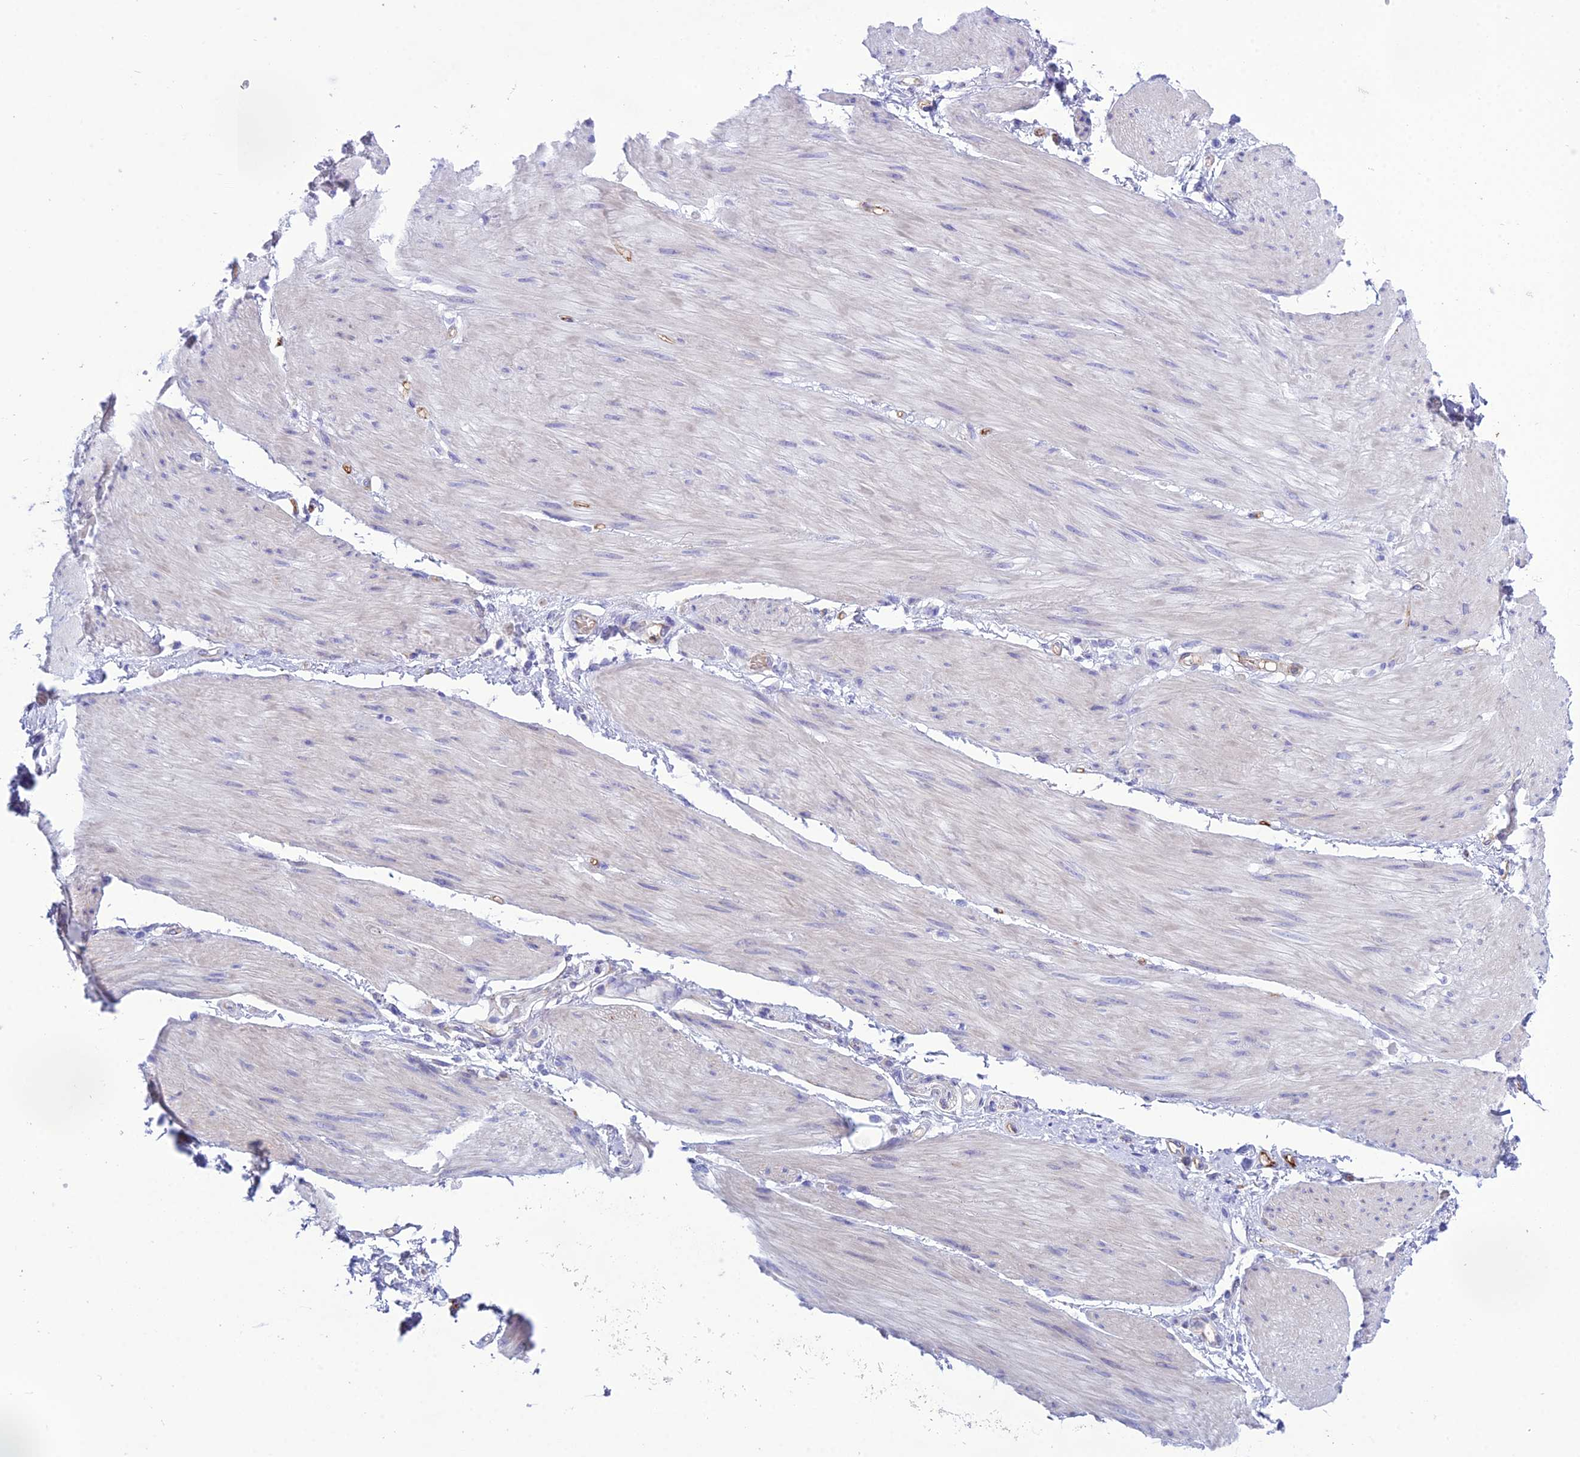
{"staining": {"intensity": "negative", "quantity": "none", "location": "none"}, "tissue": "stomach cancer", "cell_type": "Tumor cells", "image_type": "cancer", "snomed": [{"axis": "morphology", "description": "Adenocarcinoma, NOS"}, {"axis": "topography", "description": "Stomach"}], "caption": "Image shows no protein expression in tumor cells of stomach cancer (adenocarcinoma) tissue.", "gene": "OR1Q1", "patient": {"sex": "female", "age": 65}}